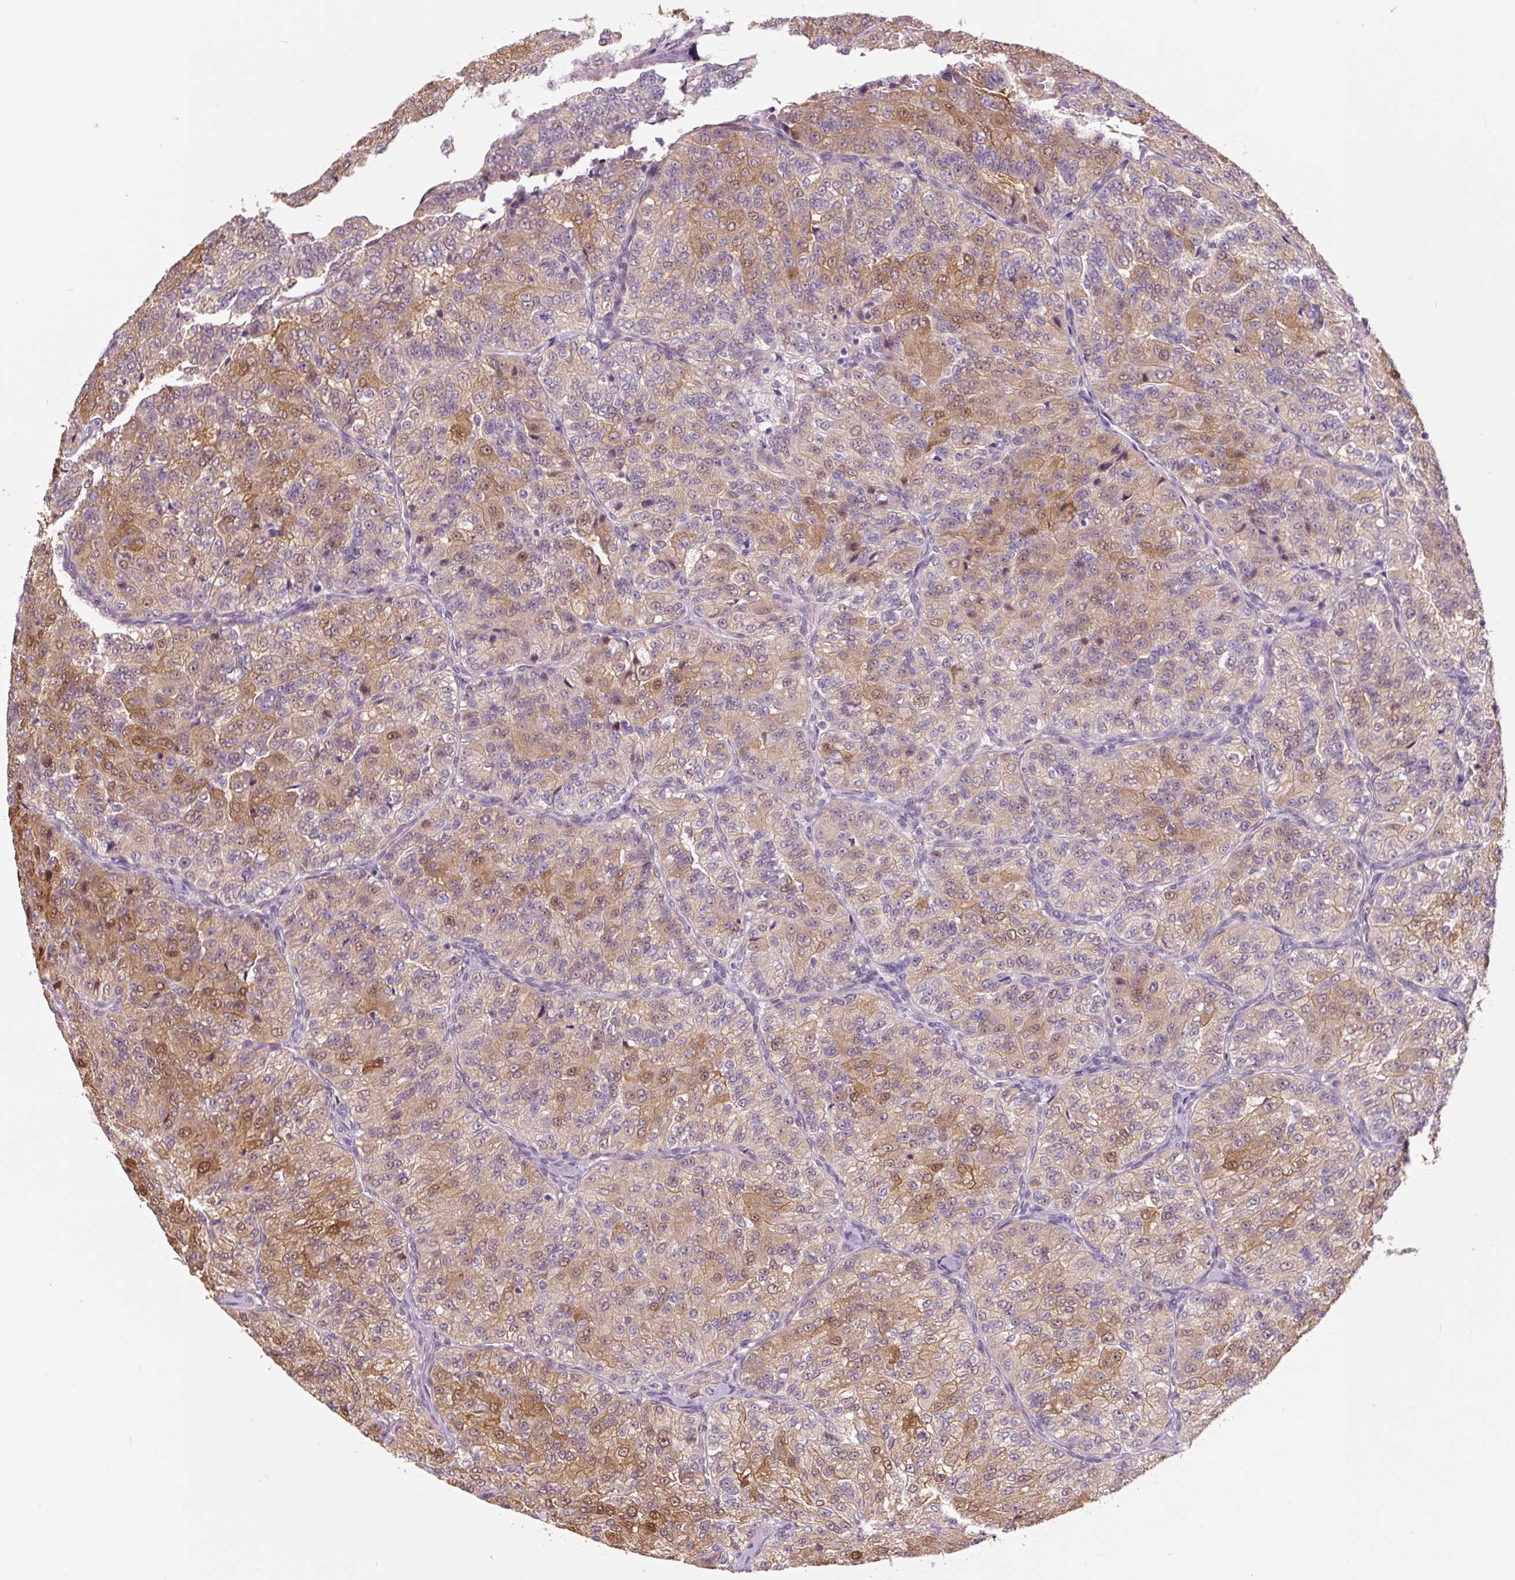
{"staining": {"intensity": "moderate", "quantity": ">75%", "location": "cytoplasmic/membranous,nuclear"}, "tissue": "renal cancer", "cell_type": "Tumor cells", "image_type": "cancer", "snomed": [{"axis": "morphology", "description": "Adenocarcinoma, NOS"}, {"axis": "topography", "description": "Kidney"}], "caption": "This photomicrograph demonstrates renal adenocarcinoma stained with immunohistochemistry (IHC) to label a protein in brown. The cytoplasmic/membranous and nuclear of tumor cells show moderate positivity for the protein. Nuclei are counter-stained blue.", "gene": "ASRGL1", "patient": {"sex": "female", "age": 63}}